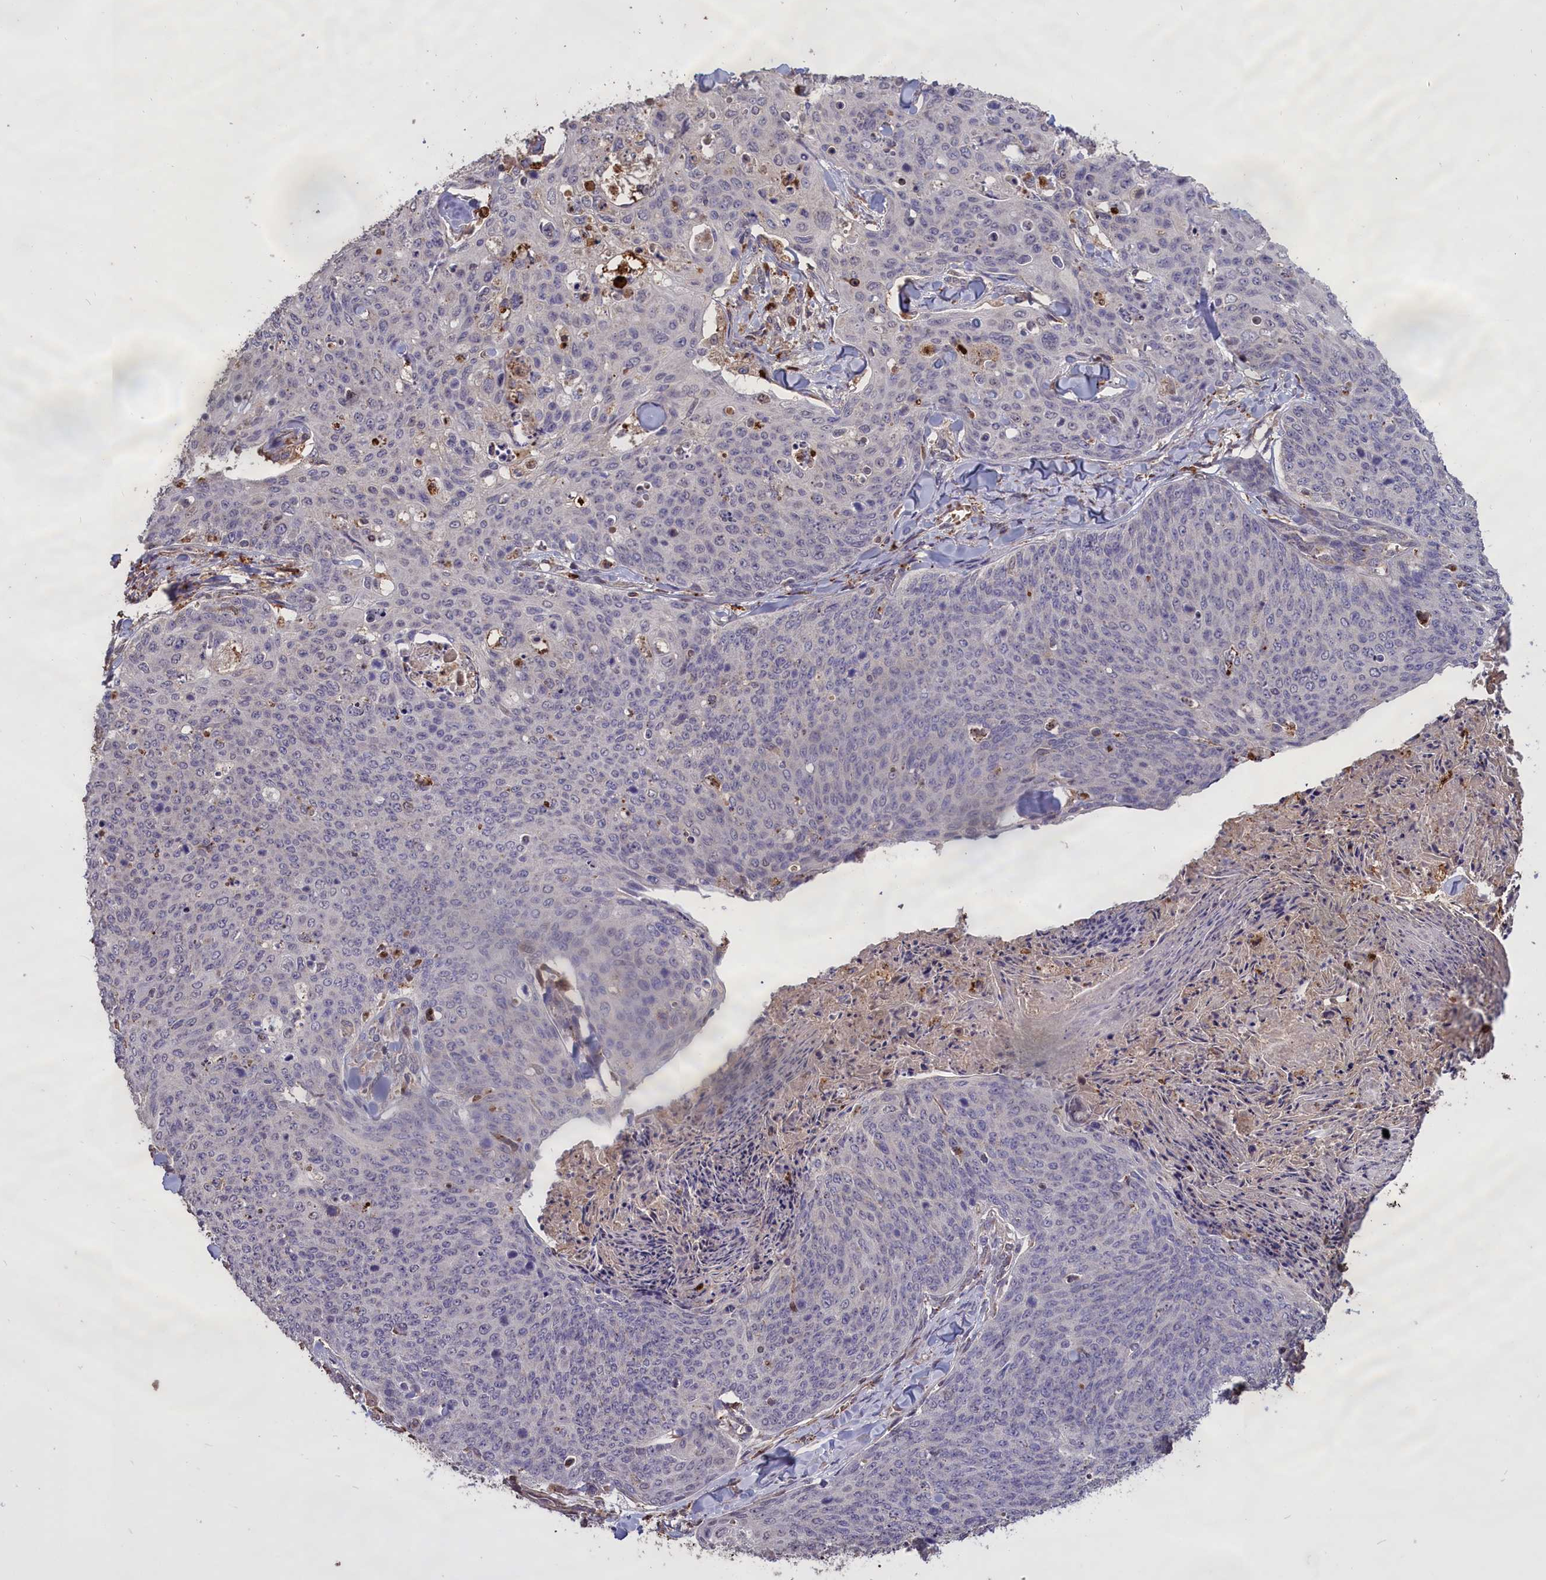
{"staining": {"intensity": "negative", "quantity": "none", "location": "none"}, "tissue": "skin cancer", "cell_type": "Tumor cells", "image_type": "cancer", "snomed": [{"axis": "morphology", "description": "Squamous cell carcinoma, NOS"}, {"axis": "topography", "description": "Skin"}, {"axis": "topography", "description": "Vulva"}], "caption": "Immunohistochemistry of human skin cancer exhibits no expression in tumor cells.", "gene": "CLRN2", "patient": {"sex": "female", "age": 85}}